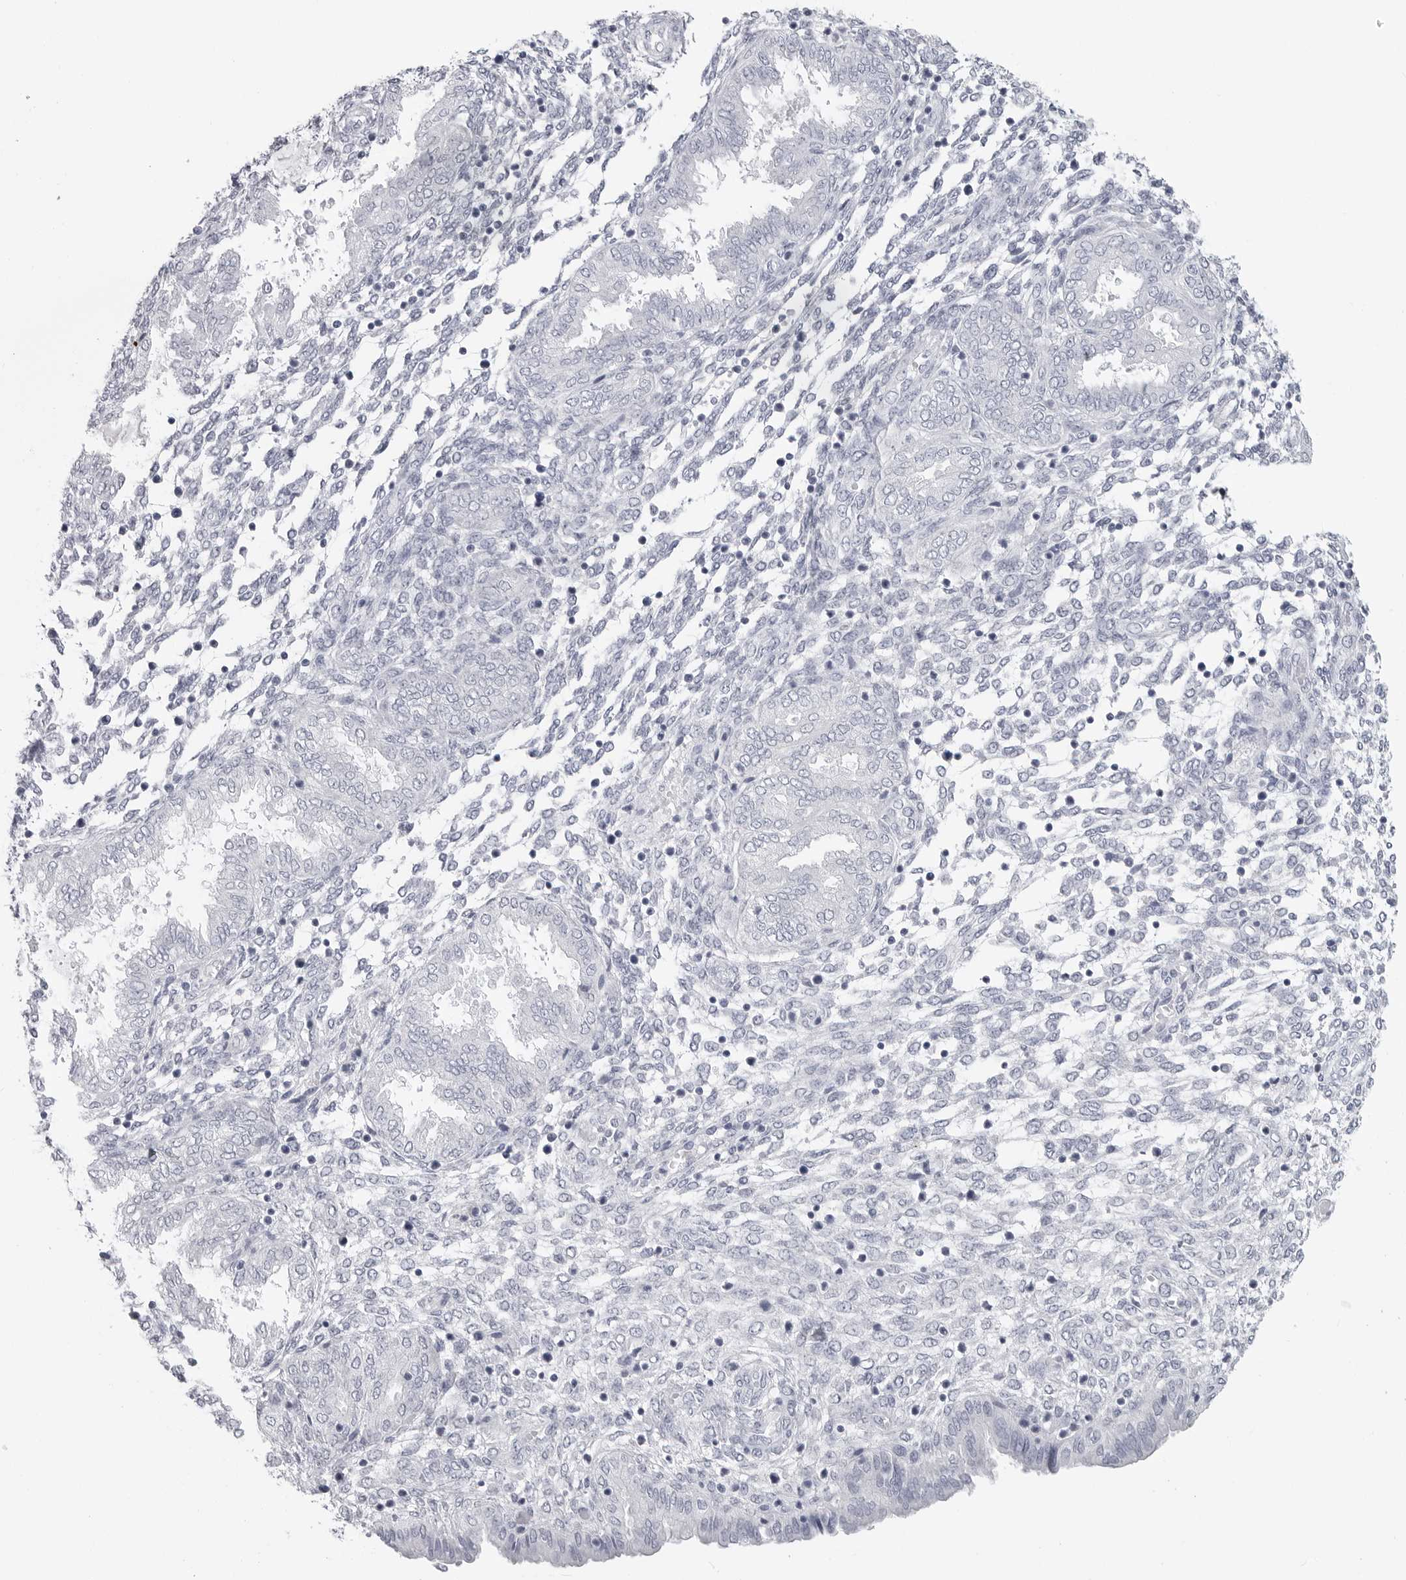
{"staining": {"intensity": "negative", "quantity": "none", "location": "none"}, "tissue": "endometrium", "cell_type": "Cells in endometrial stroma", "image_type": "normal", "snomed": [{"axis": "morphology", "description": "Normal tissue, NOS"}, {"axis": "topography", "description": "Endometrium"}], "caption": "Immunohistochemistry (IHC) micrograph of unremarkable endometrium stained for a protein (brown), which displays no expression in cells in endometrial stroma. (DAB immunohistochemistry visualized using brightfield microscopy, high magnification).", "gene": "LY6D", "patient": {"sex": "female", "age": 33}}